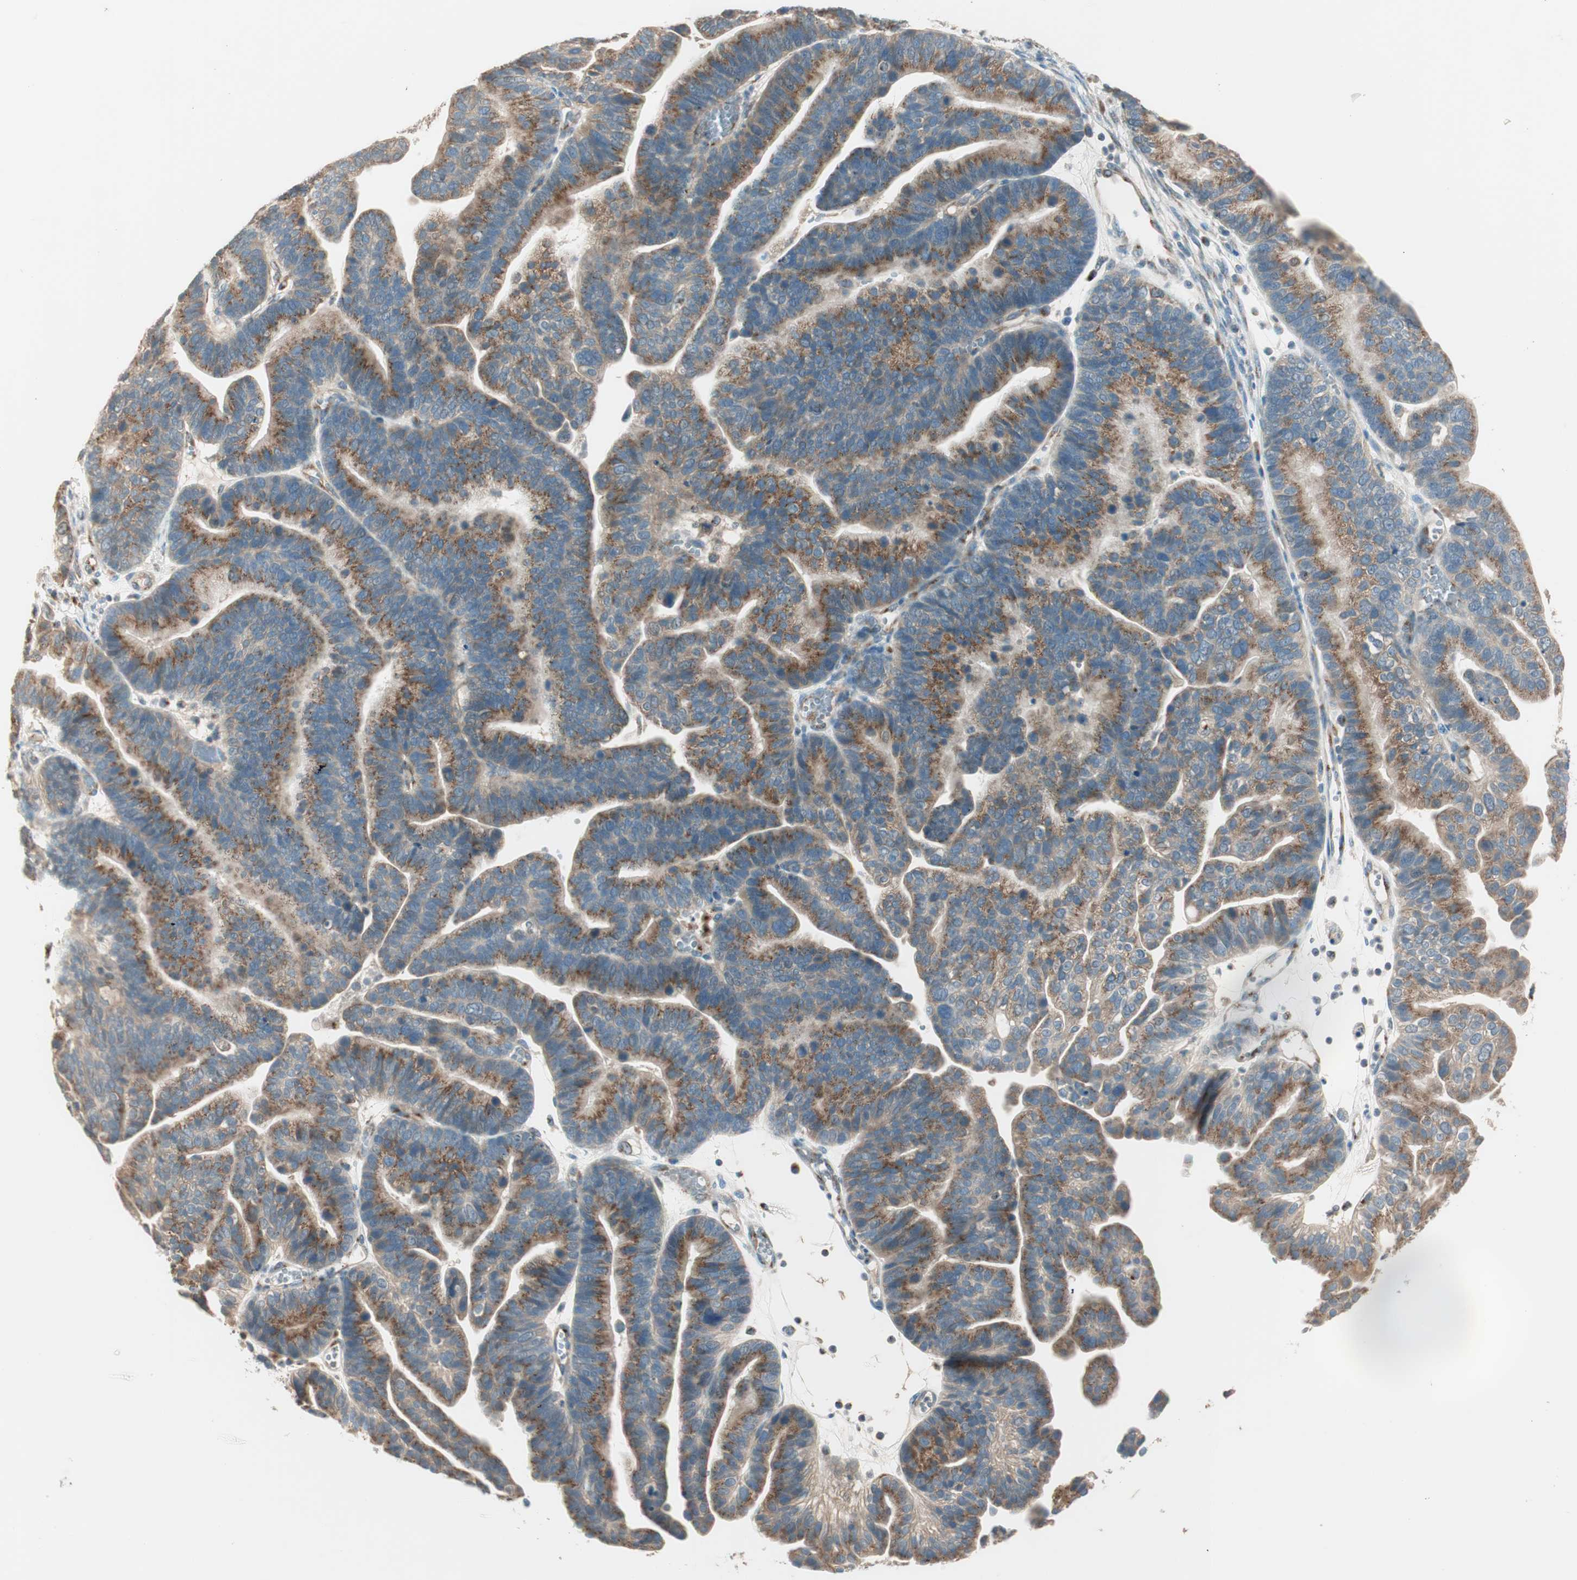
{"staining": {"intensity": "strong", "quantity": ">75%", "location": "cytoplasmic/membranous"}, "tissue": "ovarian cancer", "cell_type": "Tumor cells", "image_type": "cancer", "snomed": [{"axis": "morphology", "description": "Cystadenocarcinoma, serous, NOS"}, {"axis": "topography", "description": "Ovary"}], "caption": "DAB immunohistochemical staining of human serous cystadenocarcinoma (ovarian) exhibits strong cytoplasmic/membranous protein positivity in about >75% of tumor cells. The staining is performed using DAB brown chromogen to label protein expression. The nuclei are counter-stained blue using hematoxylin.", "gene": "SEC16A", "patient": {"sex": "female", "age": 56}}